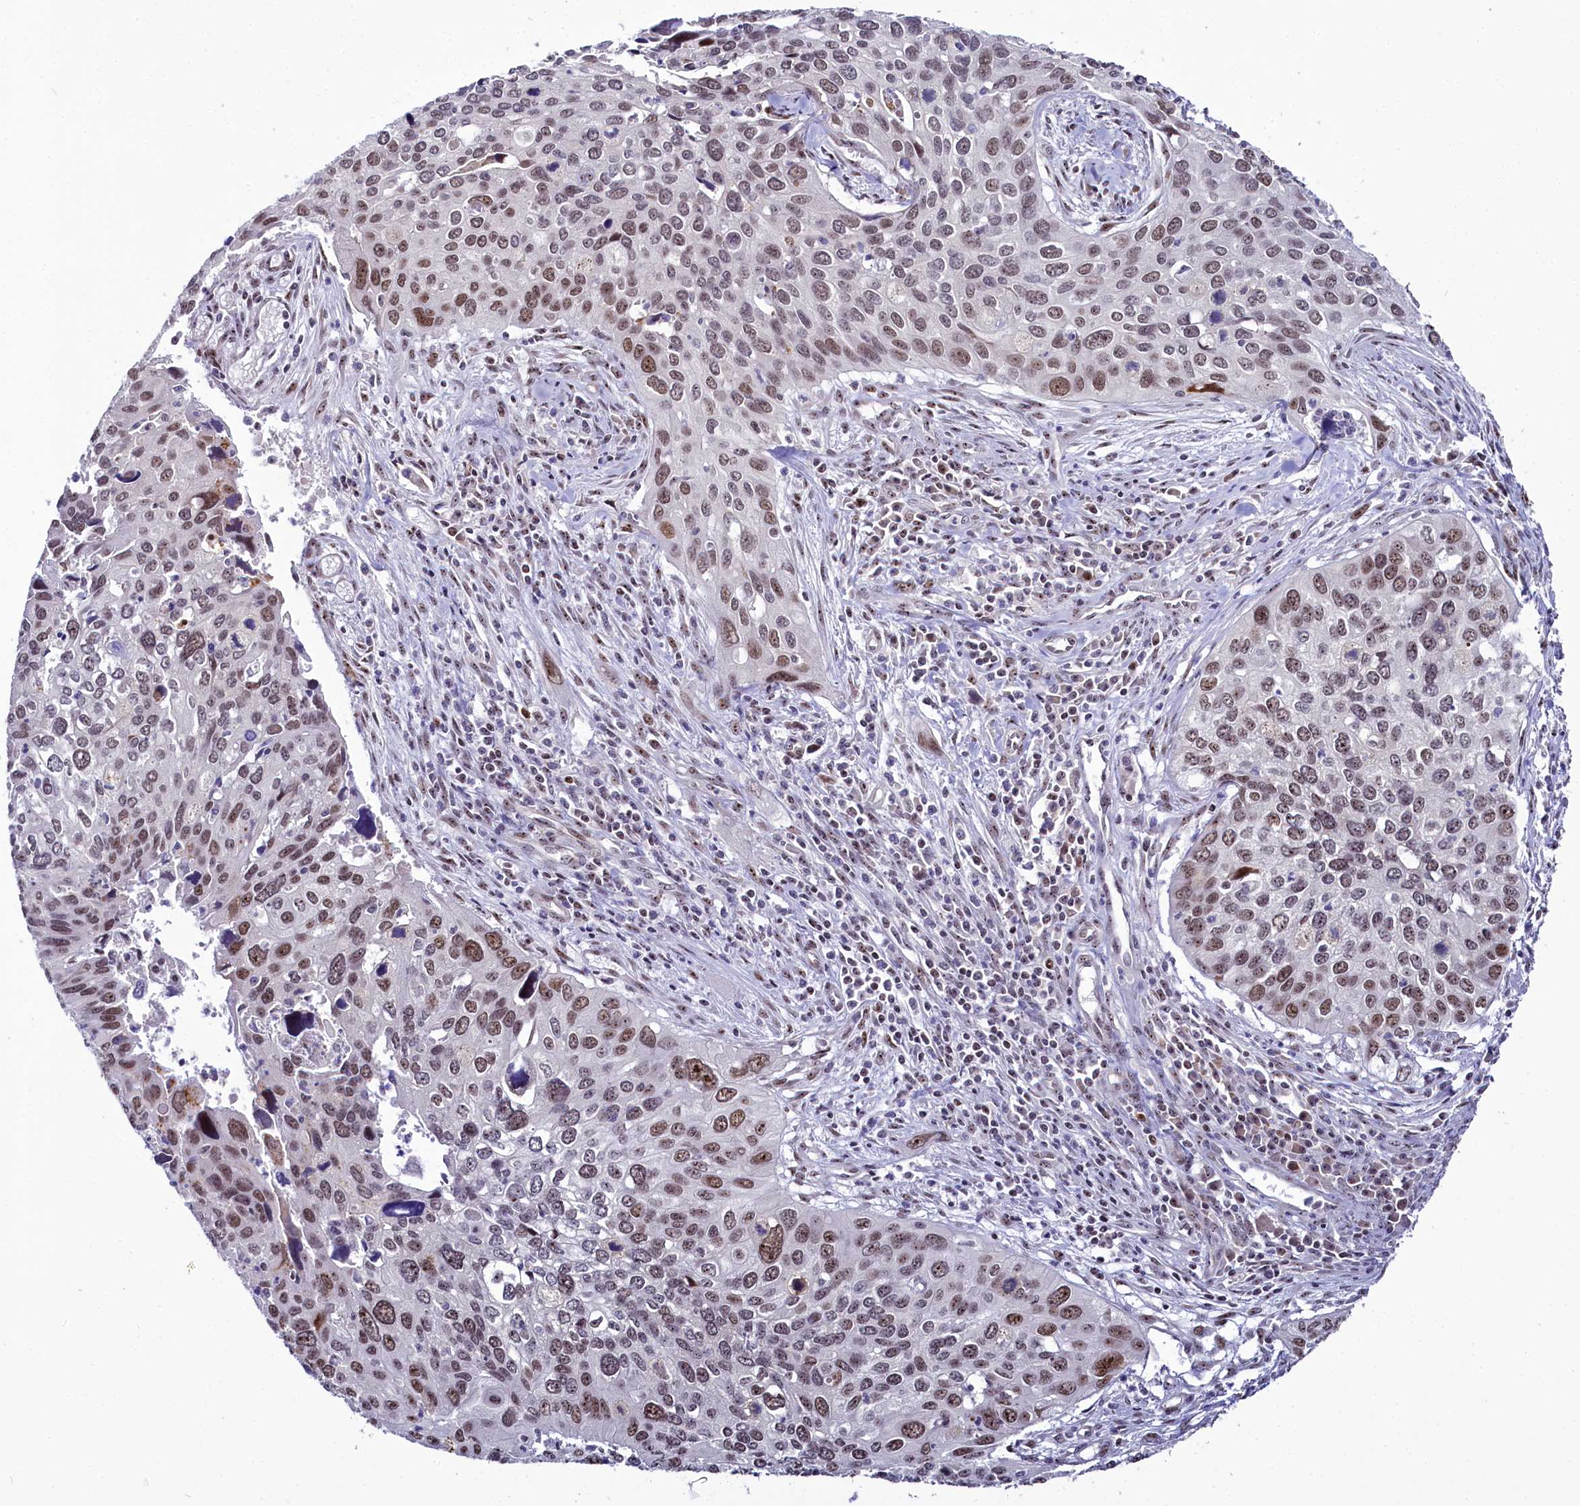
{"staining": {"intensity": "moderate", "quantity": ">75%", "location": "nuclear"}, "tissue": "cervical cancer", "cell_type": "Tumor cells", "image_type": "cancer", "snomed": [{"axis": "morphology", "description": "Squamous cell carcinoma, NOS"}, {"axis": "topography", "description": "Cervix"}], "caption": "Immunohistochemistry staining of squamous cell carcinoma (cervical), which exhibits medium levels of moderate nuclear expression in approximately >75% of tumor cells indicating moderate nuclear protein positivity. The staining was performed using DAB (brown) for protein detection and nuclei were counterstained in hematoxylin (blue).", "gene": "TCOF1", "patient": {"sex": "female", "age": 55}}